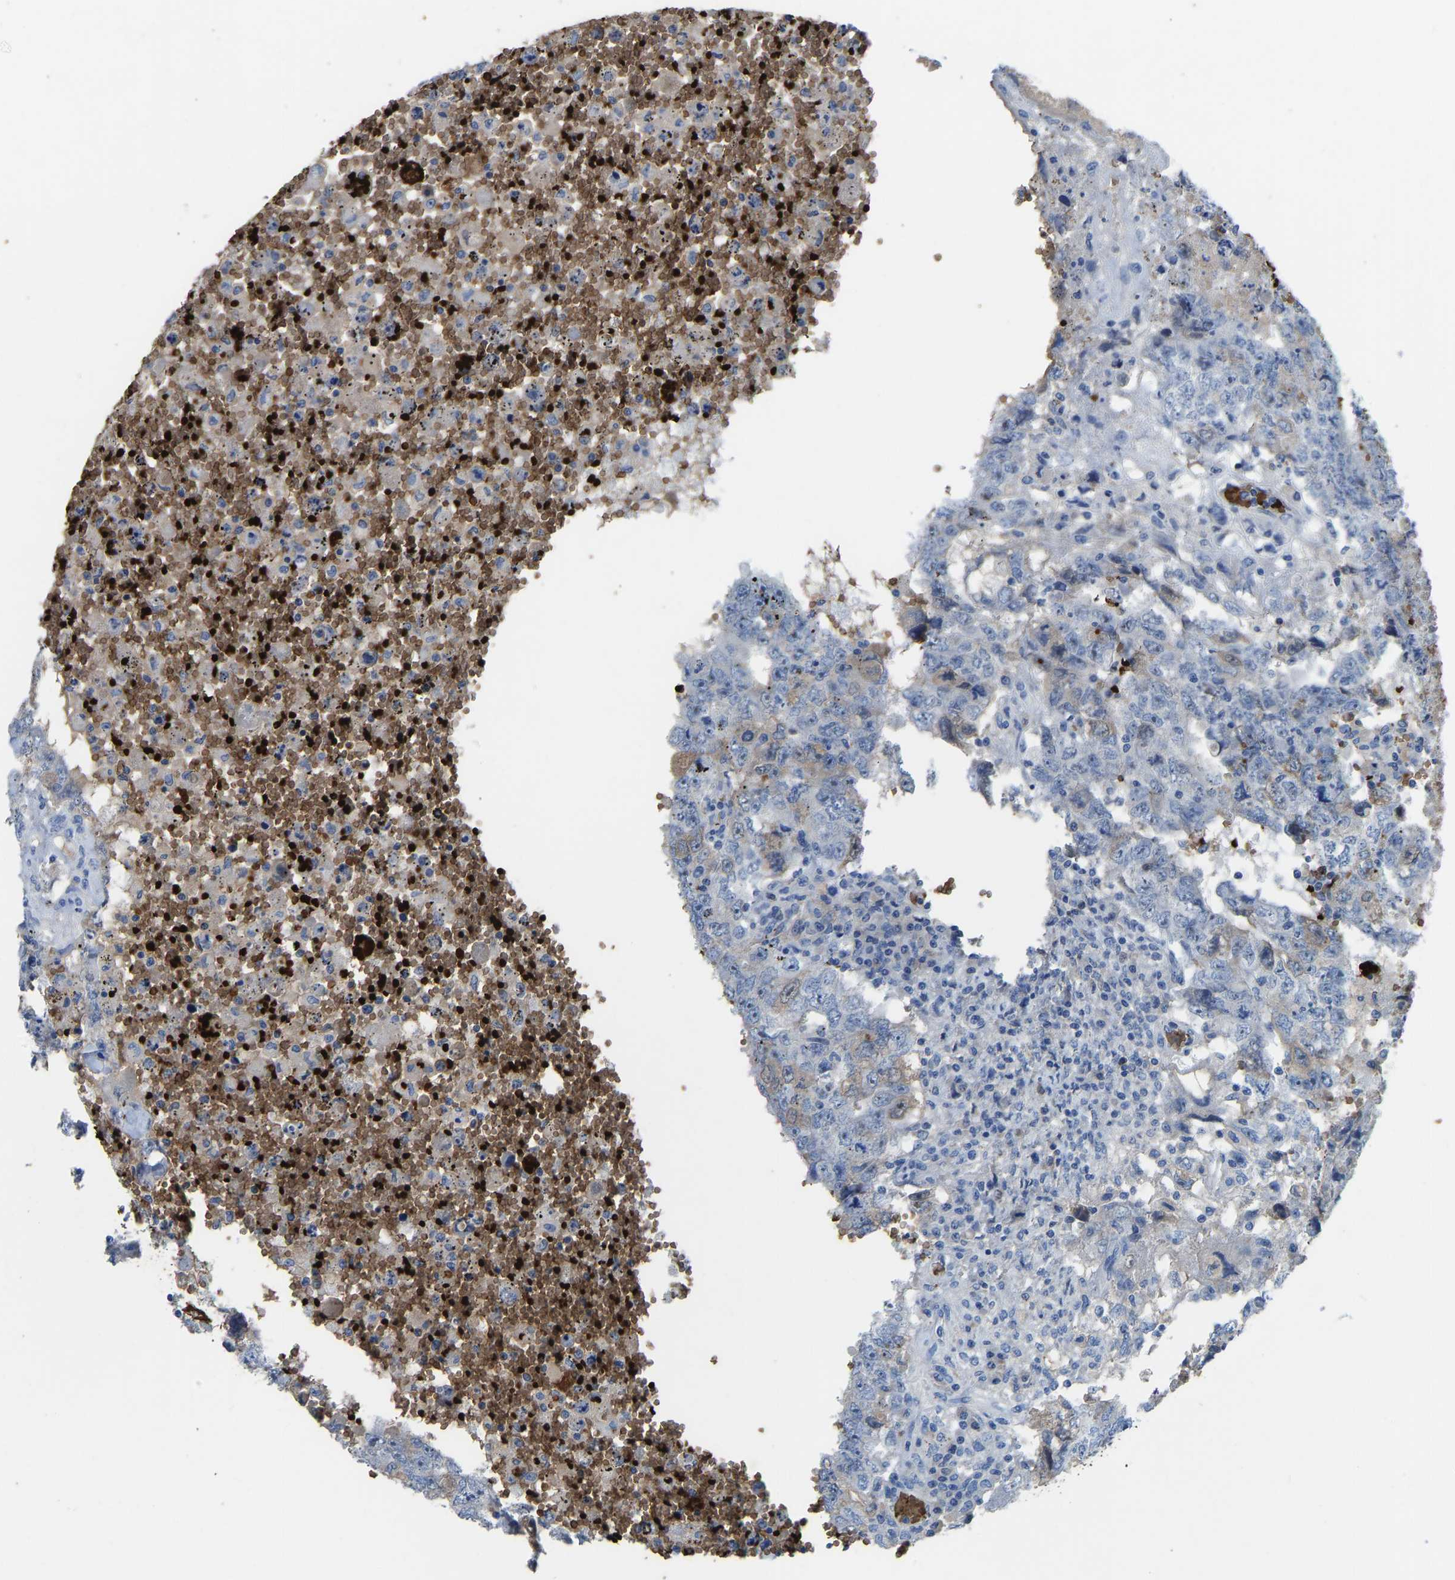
{"staining": {"intensity": "weak", "quantity": "<25%", "location": "cytoplasmic/membranous"}, "tissue": "testis cancer", "cell_type": "Tumor cells", "image_type": "cancer", "snomed": [{"axis": "morphology", "description": "Carcinoma, Embryonal, NOS"}, {"axis": "topography", "description": "Testis"}], "caption": "IHC of testis cancer shows no positivity in tumor cells. The staining was performed using DAB to visualize the protein expression in brown, while the nuclei were stained in blue with hematoxylin (Magnification: 20x).", "gene": "PIGS", "patient": {"sex": "male", "age": 26}}